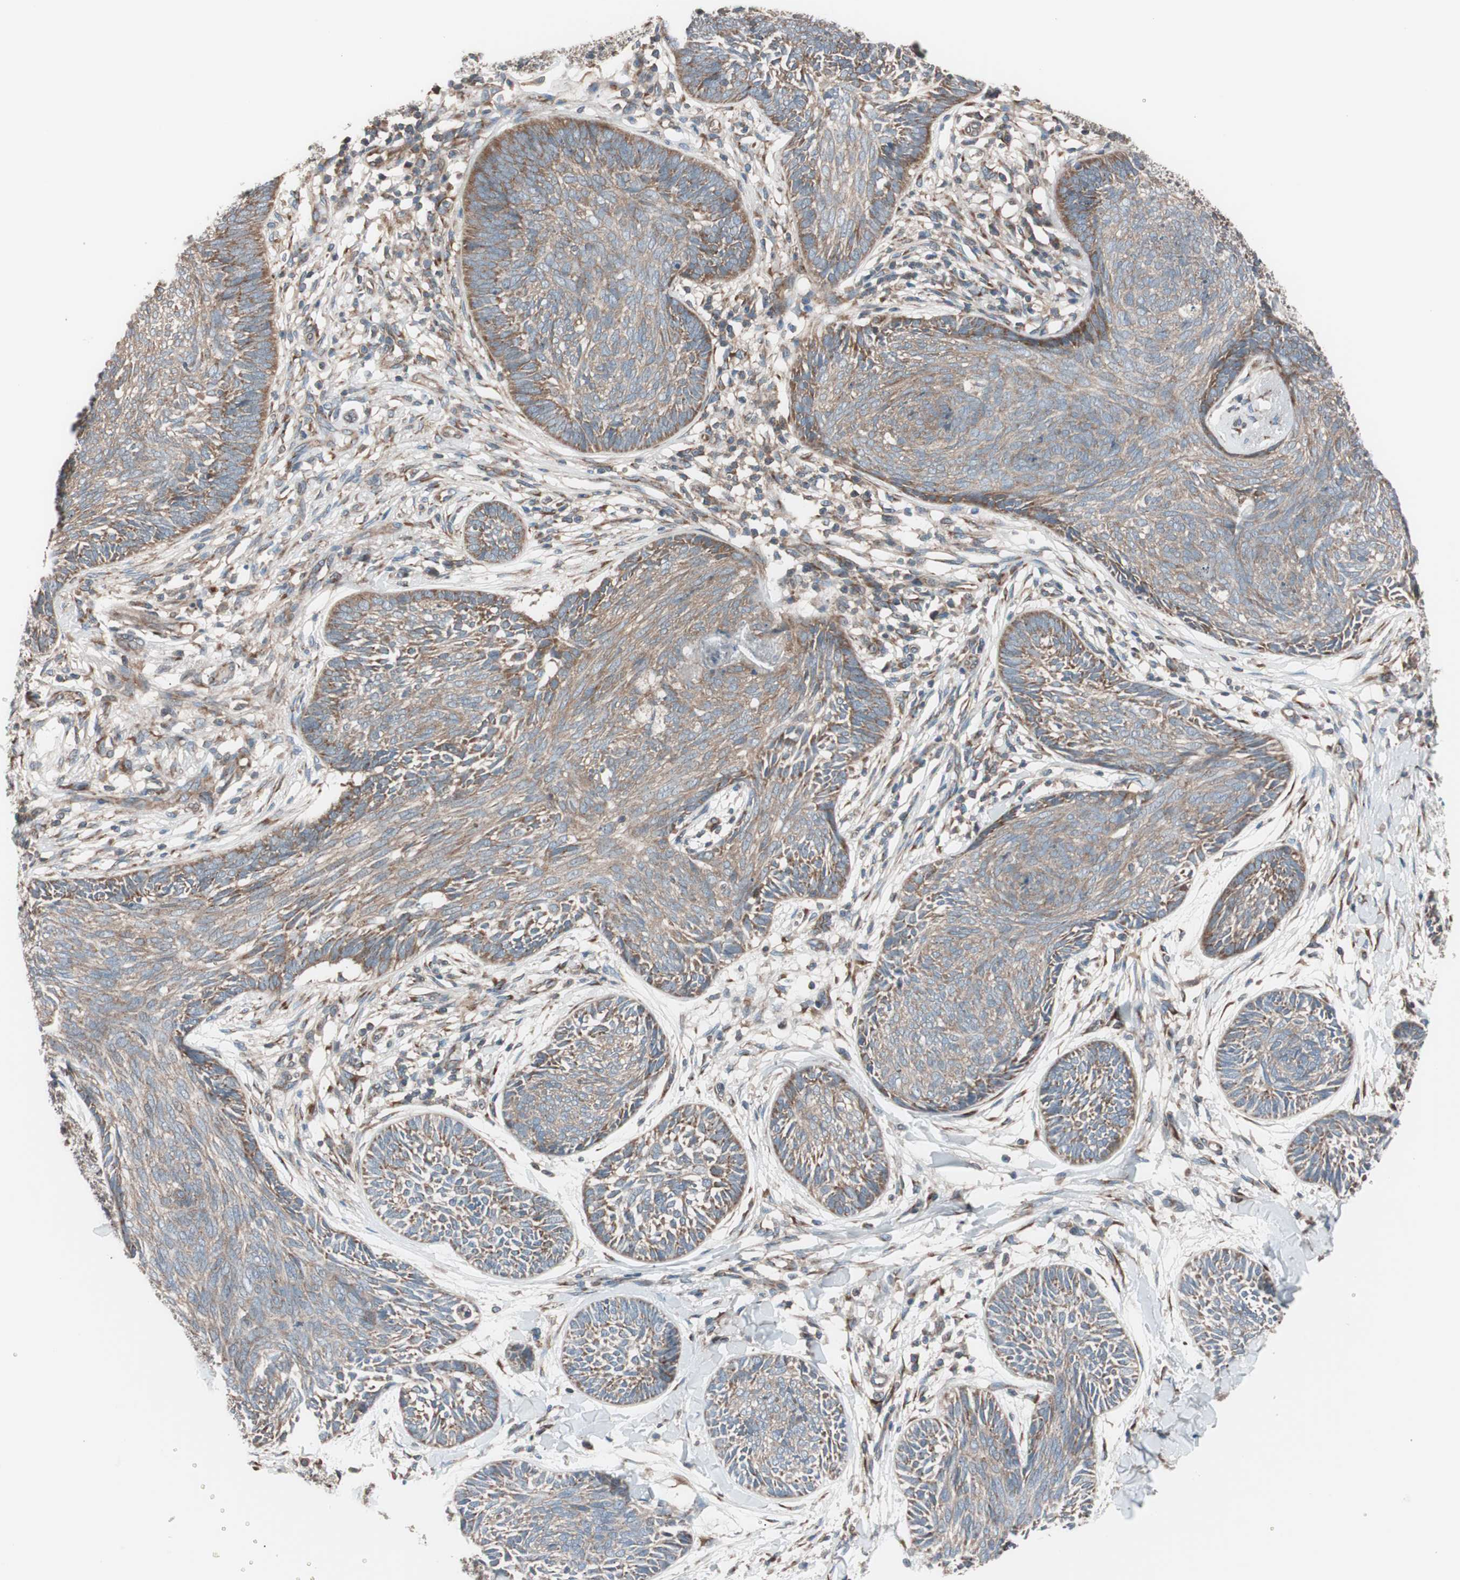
{"staining": {"intensity": "moderate", "quantity": ">75%", "location": "cytoplasmic/membranous"}, "tissue": "skin cancer", "cell_type": "Tumor cells", "image_type": "cancer", "snomed": [{"axis": "morphology", "description": "Papilloma, NOS"}, {"axis": "morphology", "description": "Basal cell carcinoma"}, {"axis": "topography", "description": "Skin"}], "caption": "Tumor cells reveal medium levels of moderate cytoplasmic/membranous positivity in approximately >75% of cells in skin basal cell carcinoma.", "gene": "SEC31A", "patient": {"sex": "male", "age": 87}}